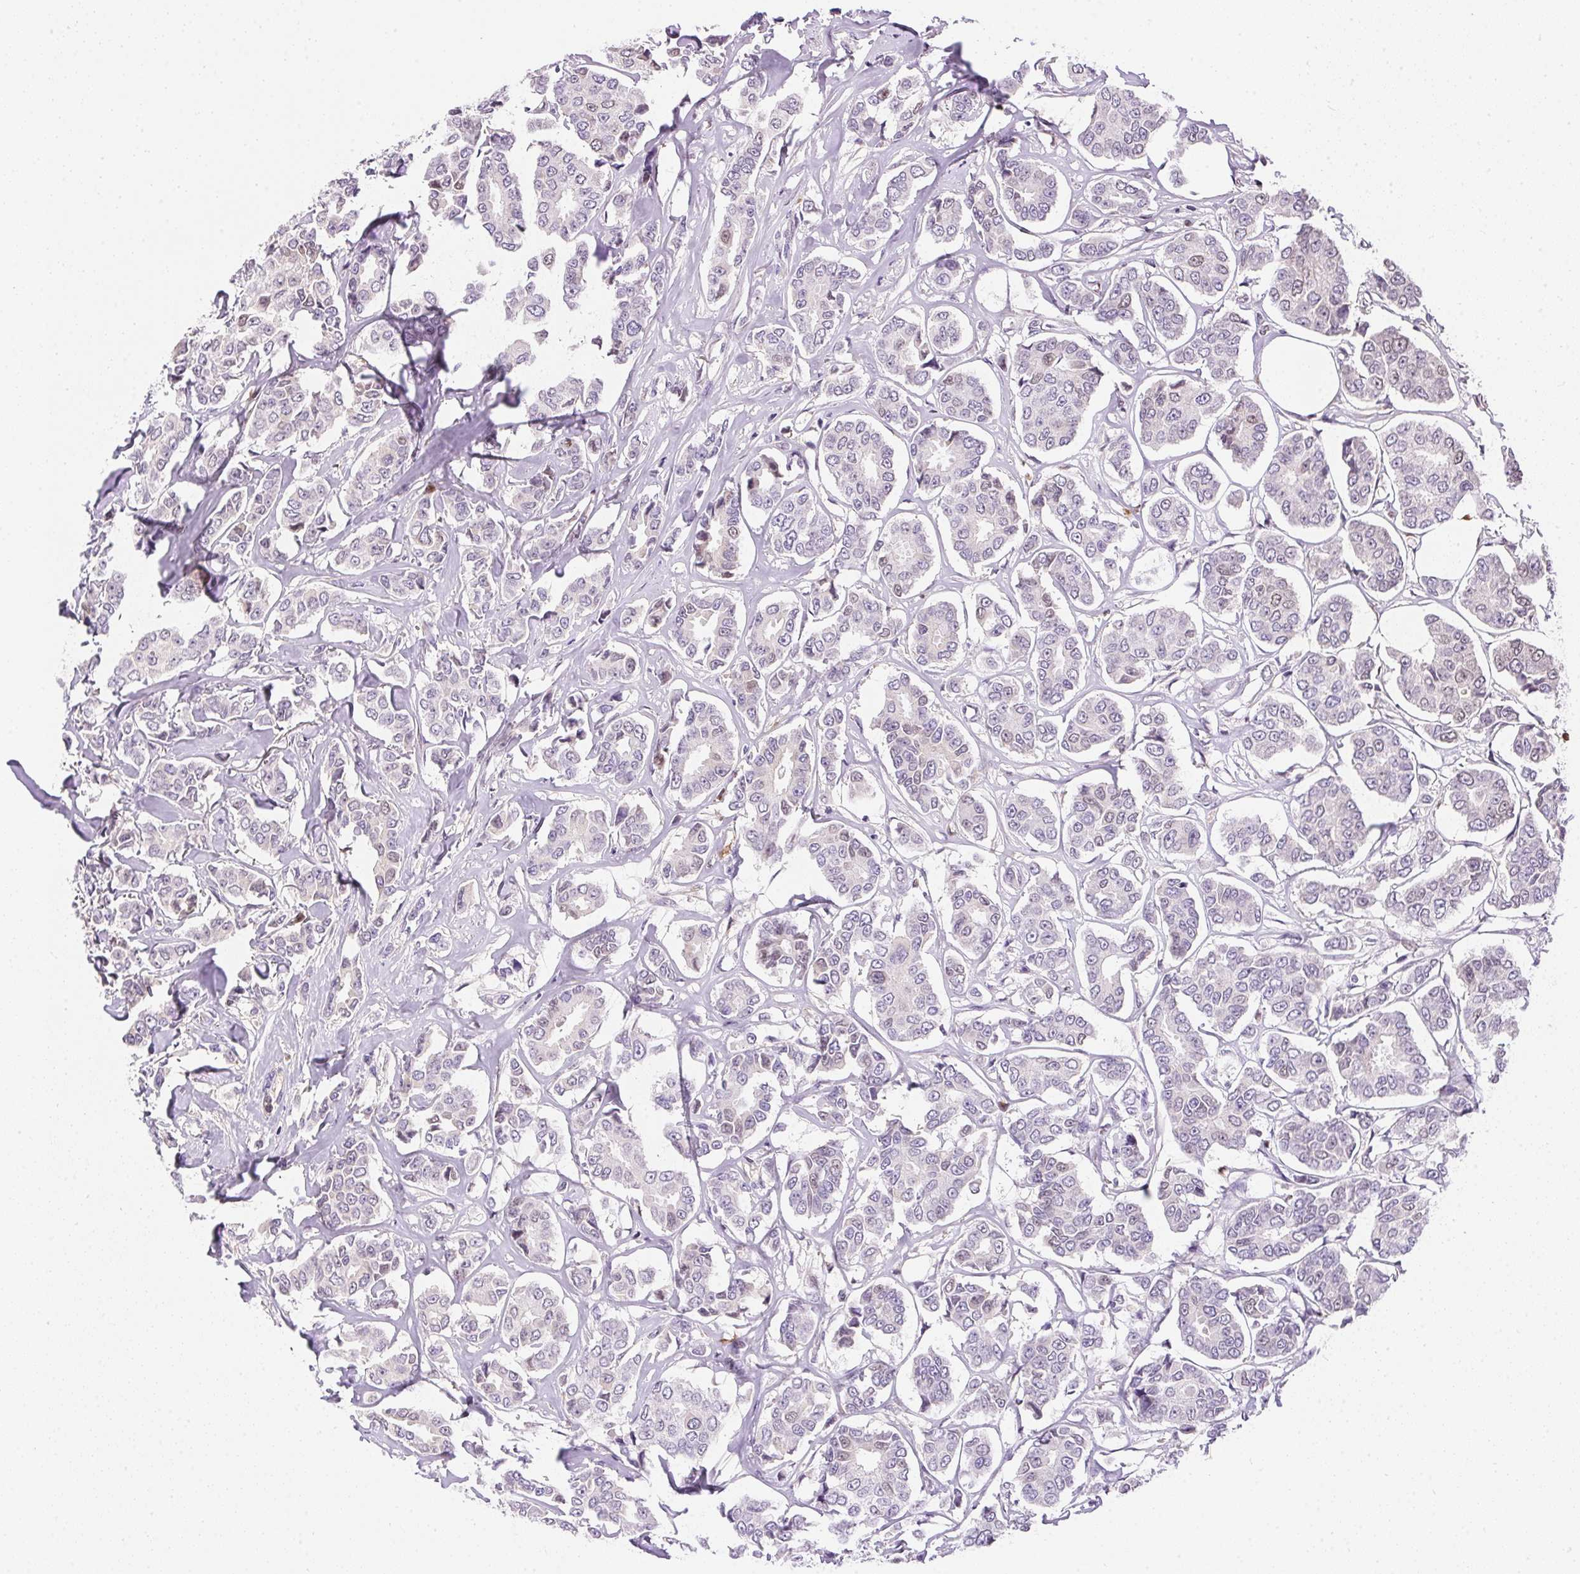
{"staining": {"intensity": "weak", "quantity": "<25%", "location": "nuclear"}, "tissue": "breast cancer", "cell_type": "Tumor cells", "image_type": "cancer", "snomed": [{"axis": "morphology", "description": "Duct carcinoma"}, {"axis": "topography", "description": "Breast"}], "caption": "An immunohistochemistry (IHC) histopathology image of invasive ductal carcinoma (breast) is shown. There is no staining in tumor cells of invasive ductal carcinoma (breast).", "gene": "ORM1", "patient": {"sex": "female", "age": 94}}